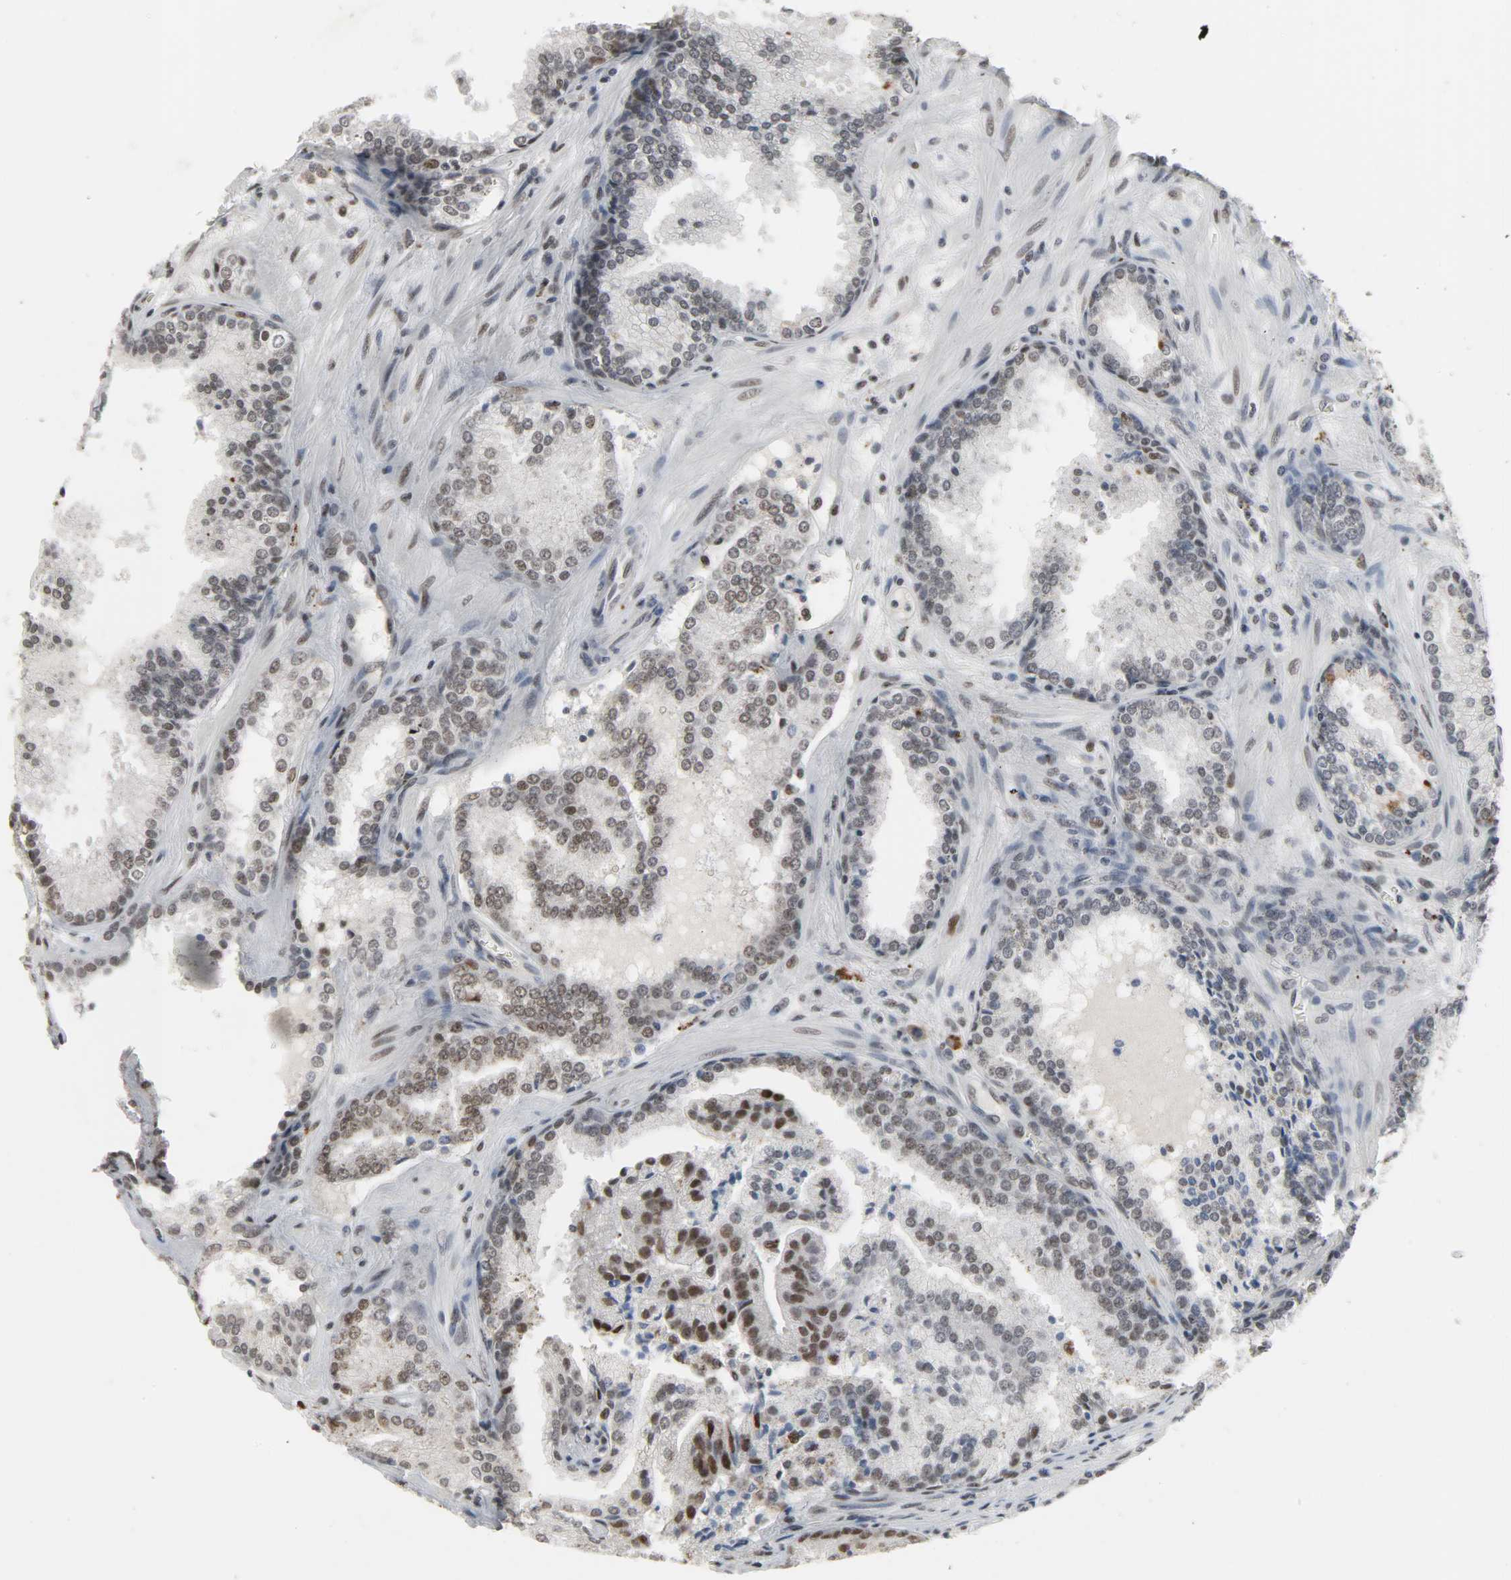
{"staining": {"intensity": "weak", "quantity": ">75%", "location": "nuclear"}, "tissue": "prostate cancer", "cell_type": "Tumor cells", "image_type": "cancer", "snomed": [{"axis": "morphology", "description": "Adenocarcinoma, Low grade"}, {"axis": "topography", "description": "Prostate"}], "caption": "Immunohistochemical staining of human prostate cancer shows low levels of weak nuclear staining in approximately >75% of tumor cells. Nuclei are stained in blue.", "gene": "DAZAP1", "patient": {"sex": "male", "age": 60}}